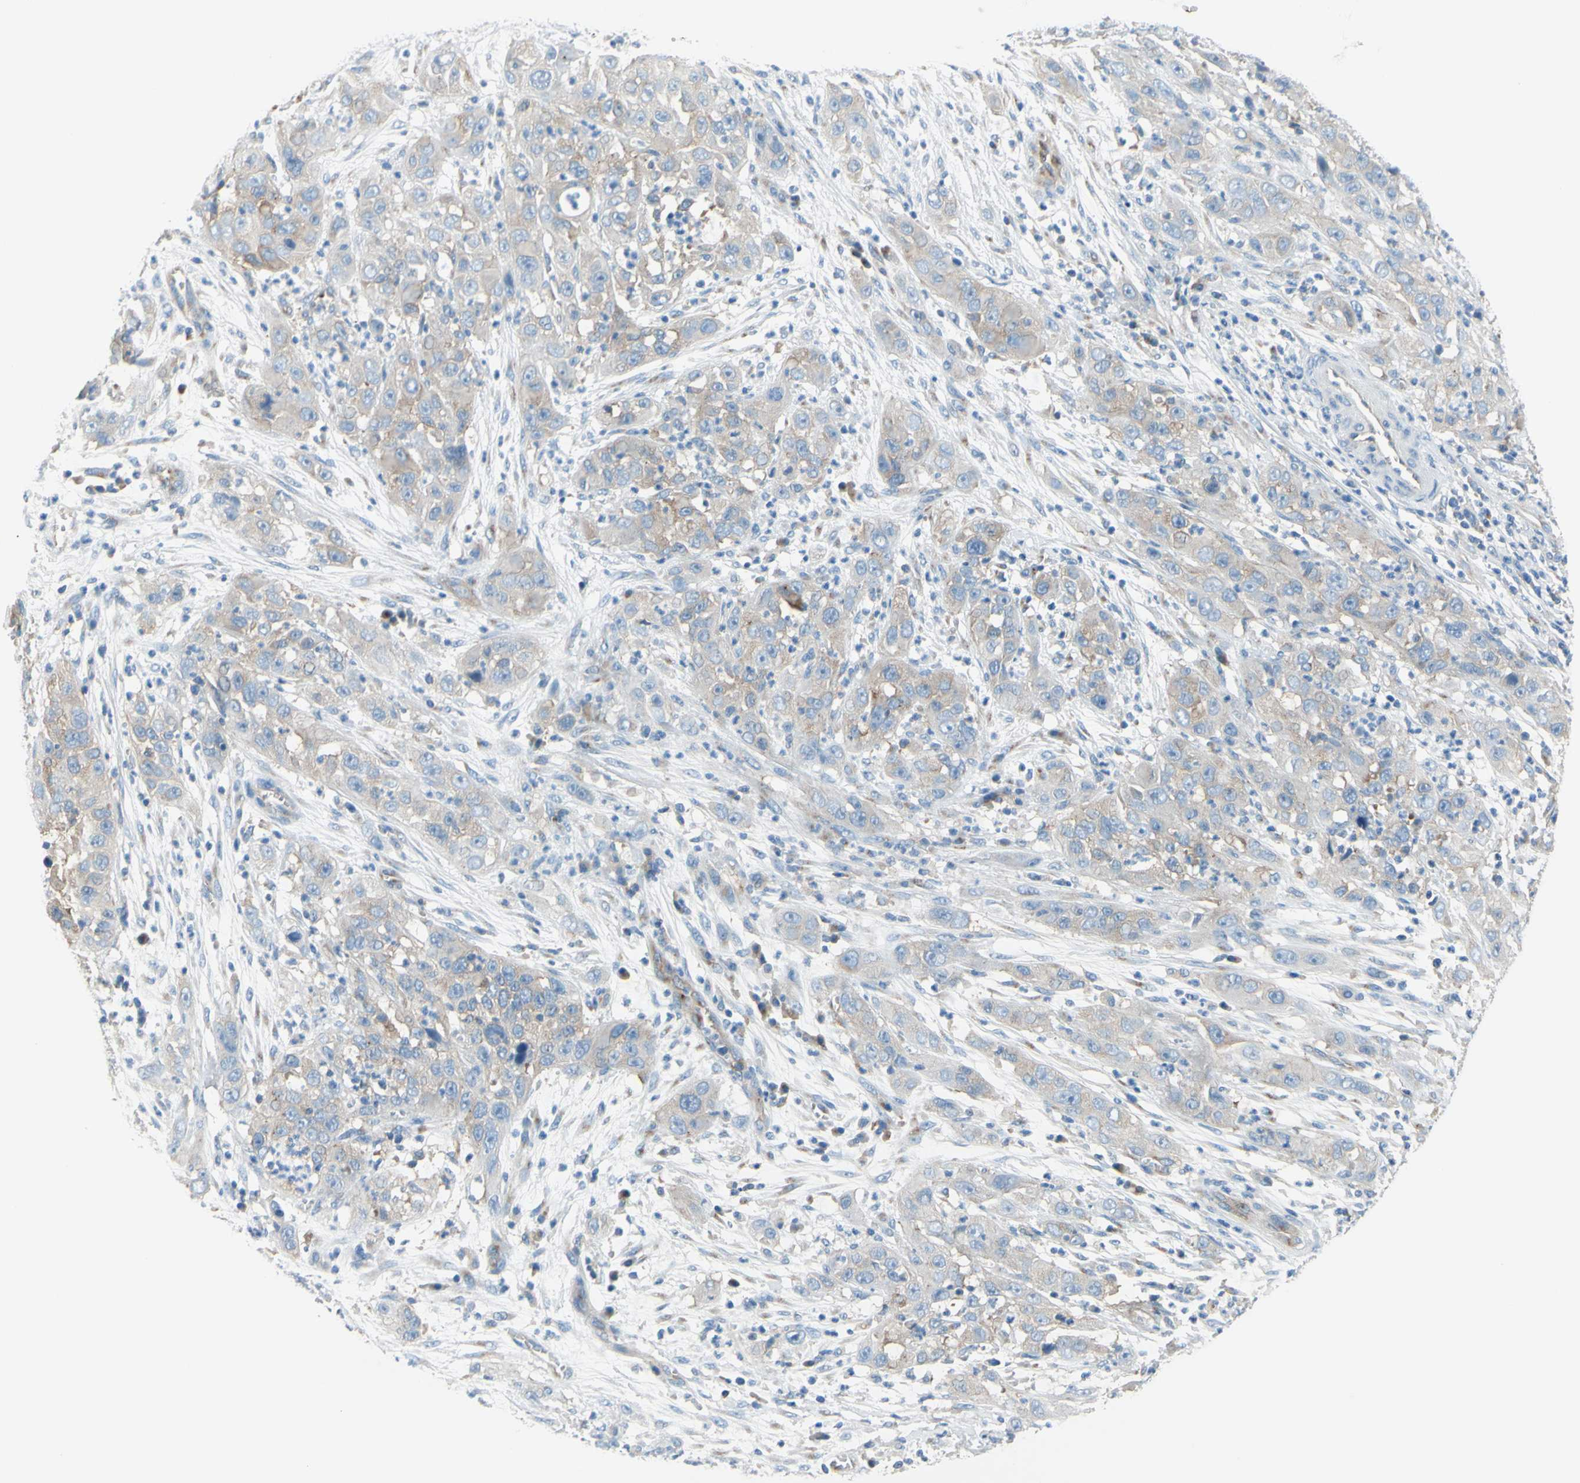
{"staining": {"intensity": "moderate", "quantity": "25%-75%", "location": "cytoplasmic/membranous"}, "tissue": "cervical cancer", "cell_type": "Tumor cells", "image_type": "cancer", "snomed": [{"axis": "morphology", "description": "Squamous cell carcinoma, NOS"}, {"axis": "topography", "description": "Cervix"}], "caption": "Tumor cells reveal medium levels of moderate cytoplasmic/membranous expression in approximately 25%-75% of cells in human cervical cancer (squamous cell carcinoma). (Stains: DAB (3,3'-diaminobenzidine) in brown, nuclei in blue, Microscopy: brightfield microscopy at high magnification).", "gene": "FRMD4B", "patient": {"sex": "female", "age": 32}}